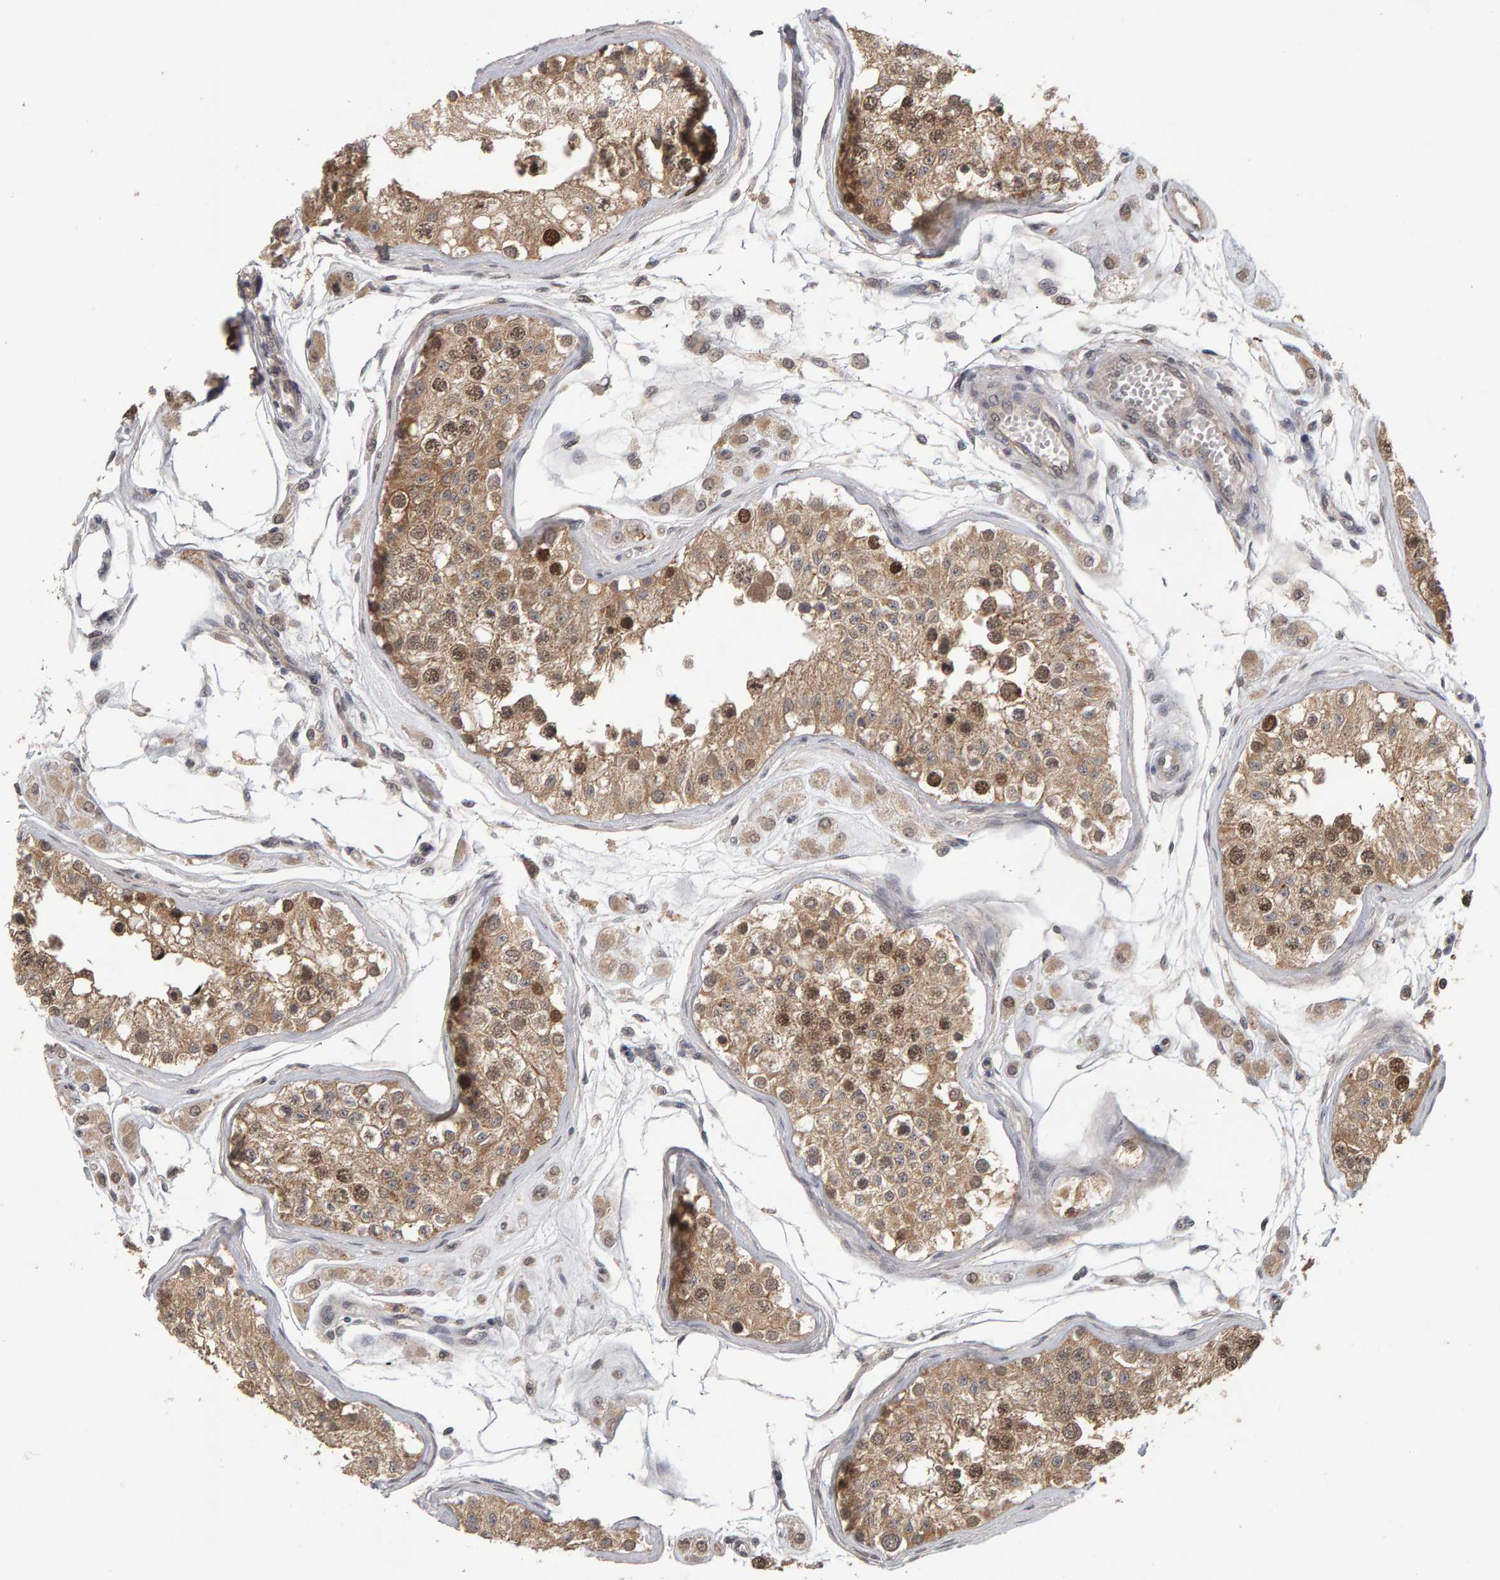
{"staining": {"intensity": "moderate", "quantity": ">75%", "location": "cytoplasmic/membranous,nuclear"}, "tissue": "testis", "cell_type": "Cells in seminiferous ducts", "image_type": "normal", "snomed": [{"axis": "morphology", "description": "Normal tissue, NOS"}, {"axis": "morphology", "description": "Adenocarcinoma, metastatic, NOS"}, {"axis": "topography", "description": "Testis"}], "caption": "Cells in seminiferous ducts exhibit medium levels of moderate cytoplasmic/membranous,nuclear positivity in about >75% of cells in normal testis.", "gene": "CDCA5", "patient": {"sex": "male", "age": 26}}